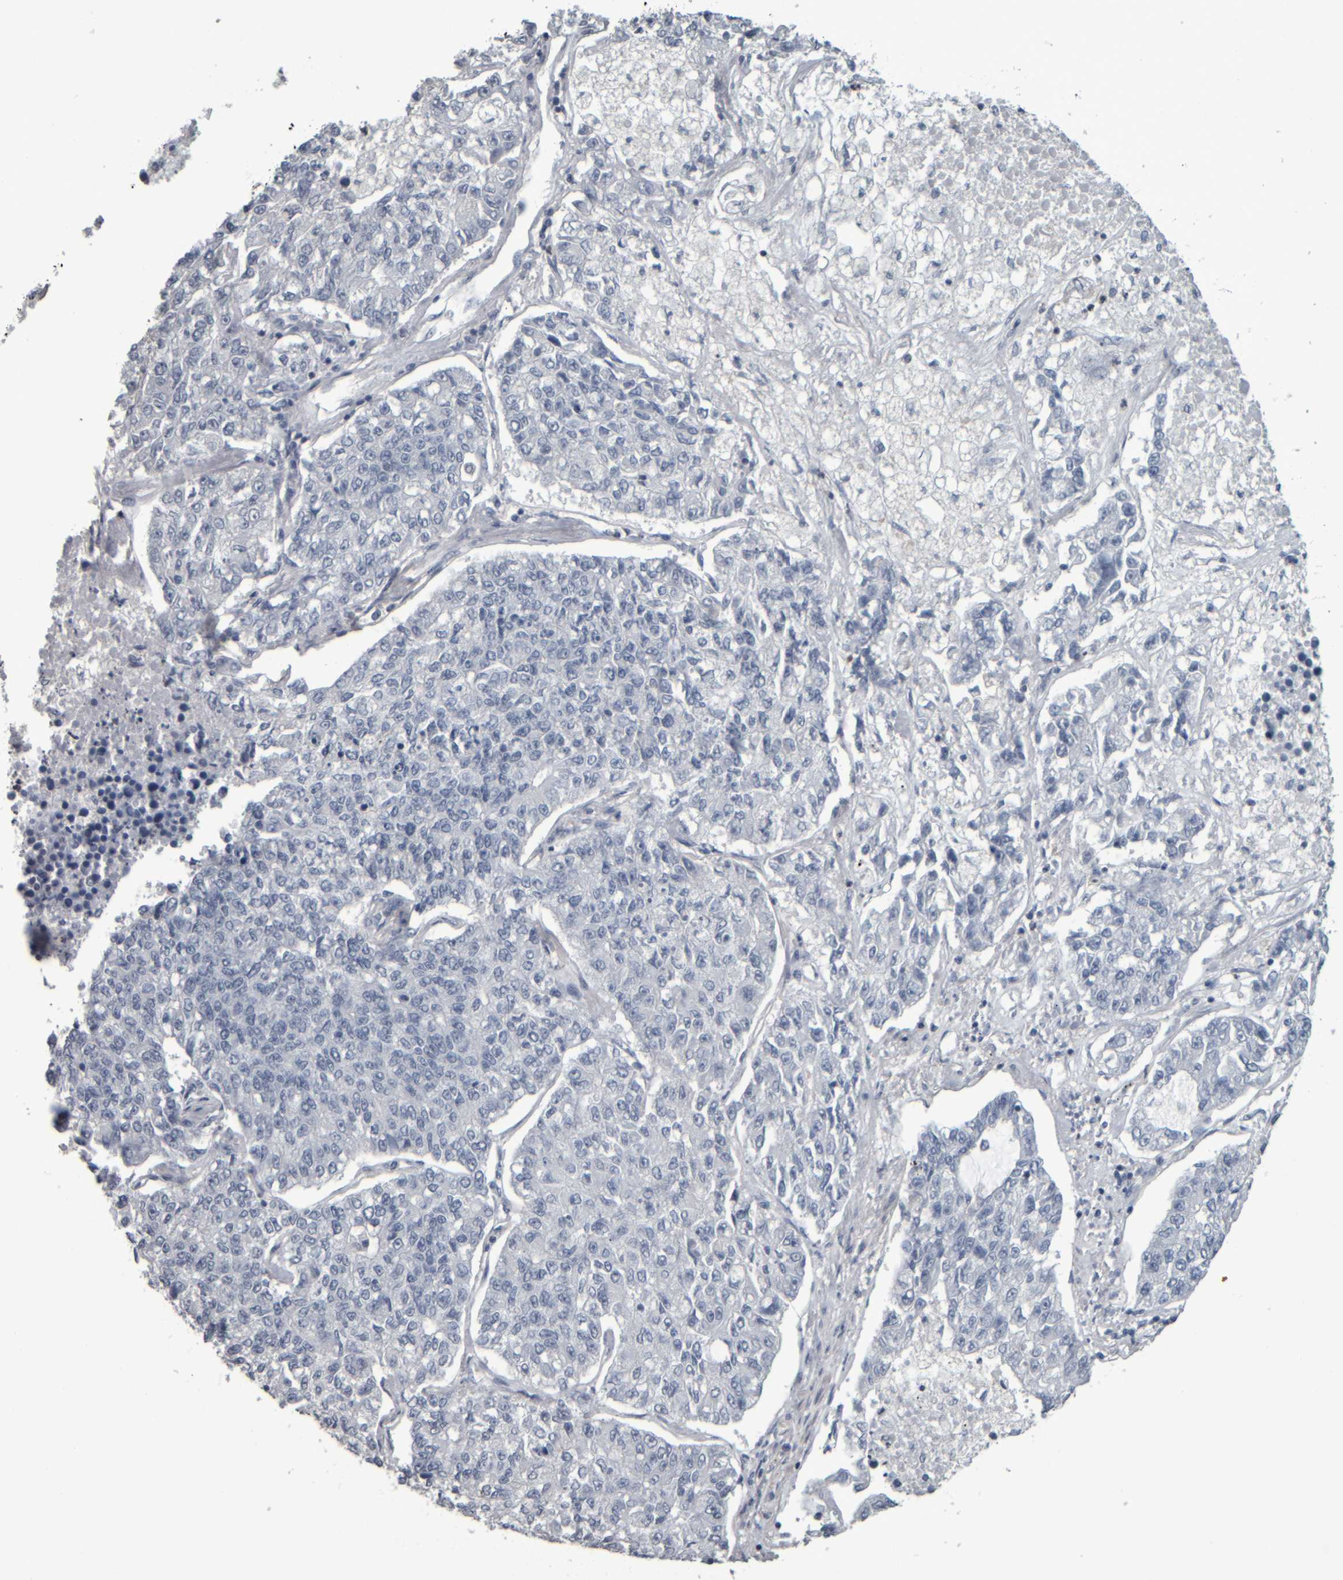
{"staining": {"intensity": "negative", "quantity": "none", "location": "none"}, "tissue": "lung cancer", "cell_type": "Tumor cells", "image_type": "cancer", "snomed": [{"axis": "morphology", "description": "Adenocarcinoma, NOS"}, {"axis": "topography", "description": "Lung"}], "caption": "Lung cancer (adenocarcinoma) was stained to show a protein in brown. There is no significant expression in tumor cells.", "gene": "CAVIN4", "patient": {"sex": "male", "age": 49}}